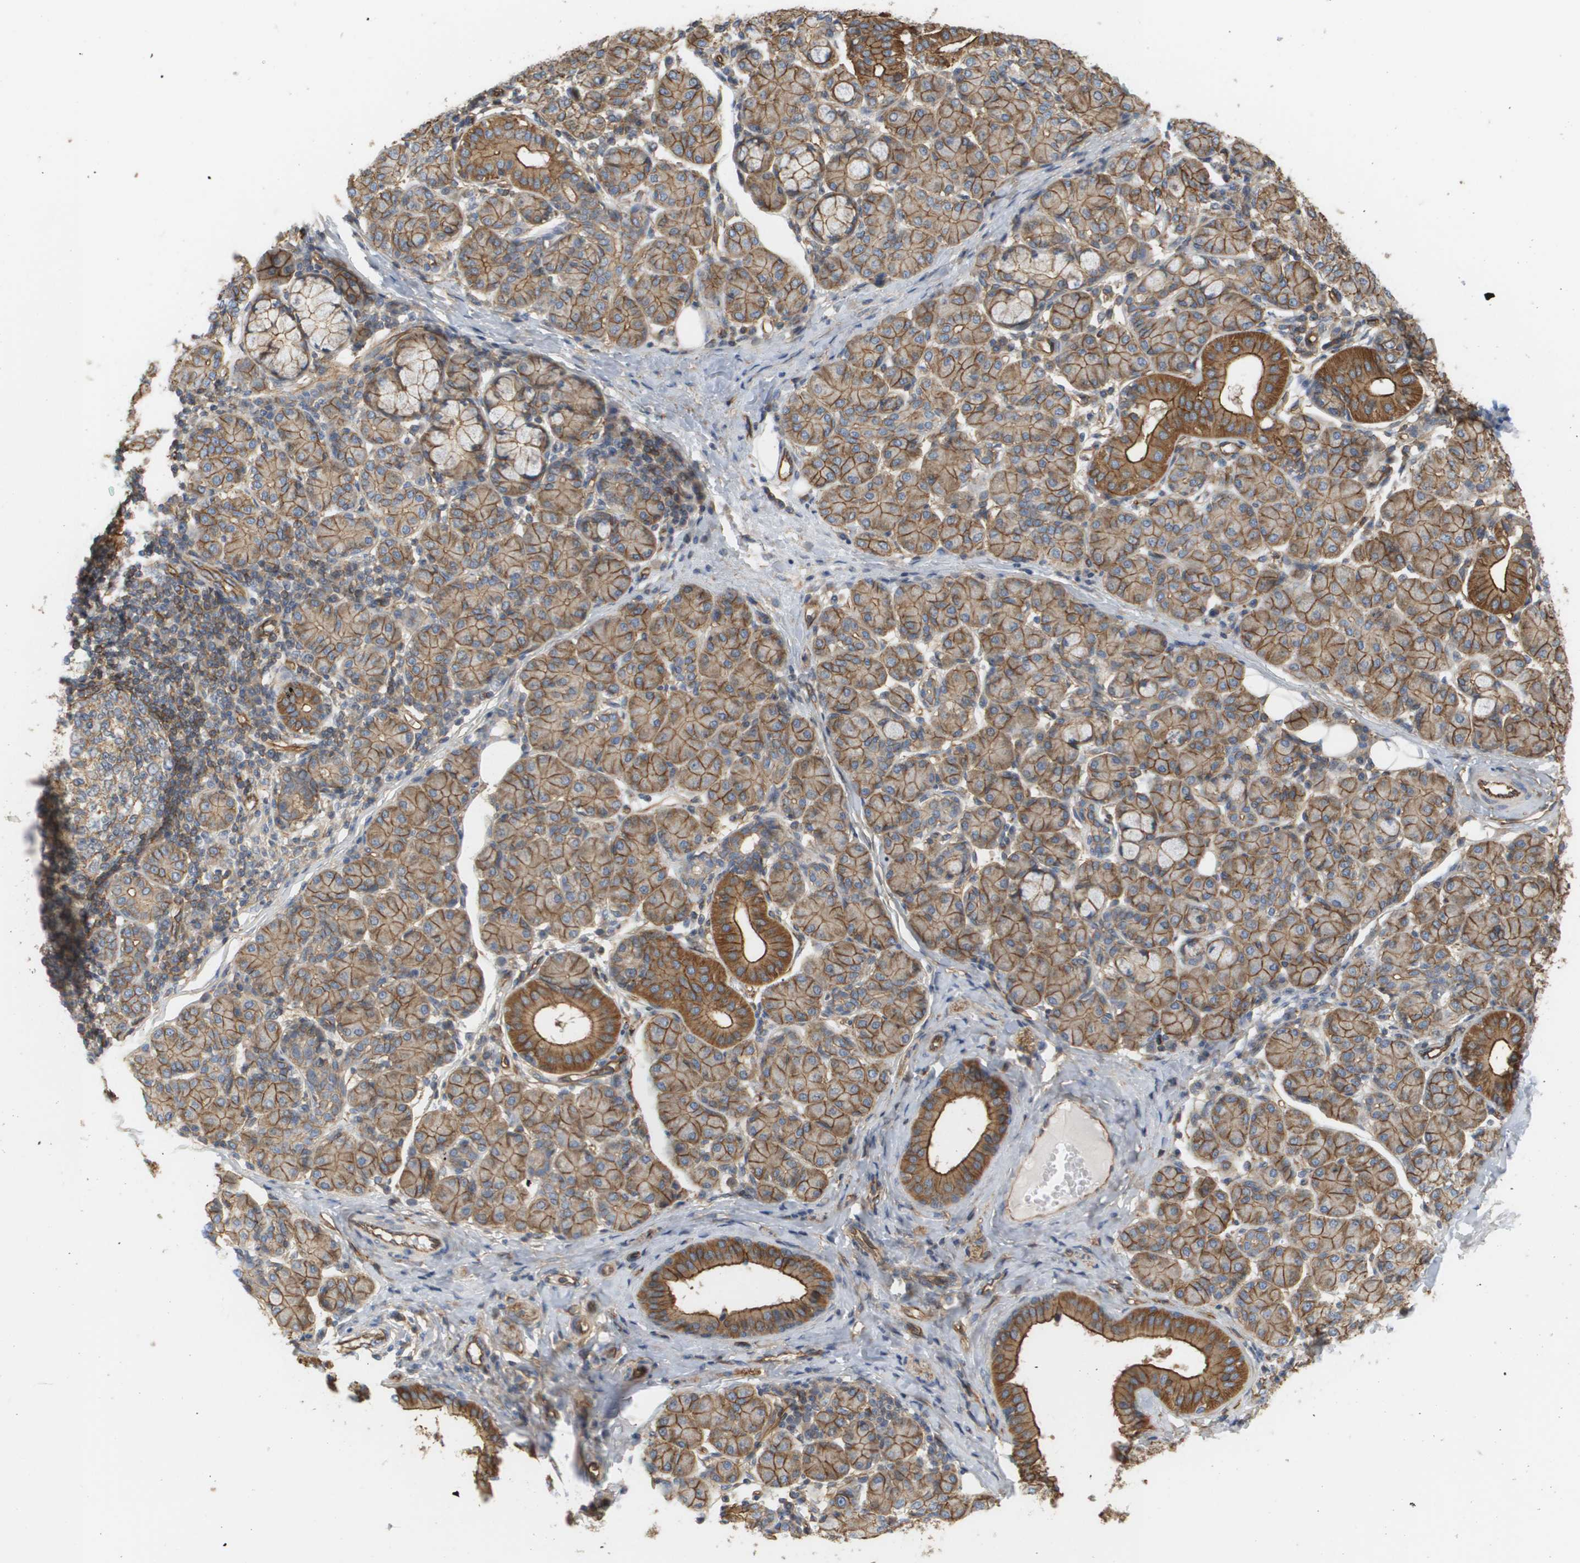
{"staining": {"intensity": "moderate", "quantity": ">75%", "location": "cytoplasmic/membranous"}, "tissue": "salivary gland", "cell_type": "Glandular cells", "image_type": "normal", "snomed": [{"axis": "morphology", "description": "Normal tissue, NOS"}, {"axis": "morphology", "description": "Inflammation, NOS"}, {"axis": "topography", "description": "Lymph node"}, {"axis": "topography", "description": "Salivary gland"}], "caption": "Immunohistochemistry (IHC) (DAB) staining of unremarkable salivary gland displays moderate cytoplasmic/membranous protein positivity in about >75% of glandular cells. (Stains: DAB (3,3'-diaminobenzidine) in brown, nuclei in blue, Microscopy: brightfield microscopy at high magnification).", "gene": "SGMS2", "patient": {"sex": "male", "age": 3}}